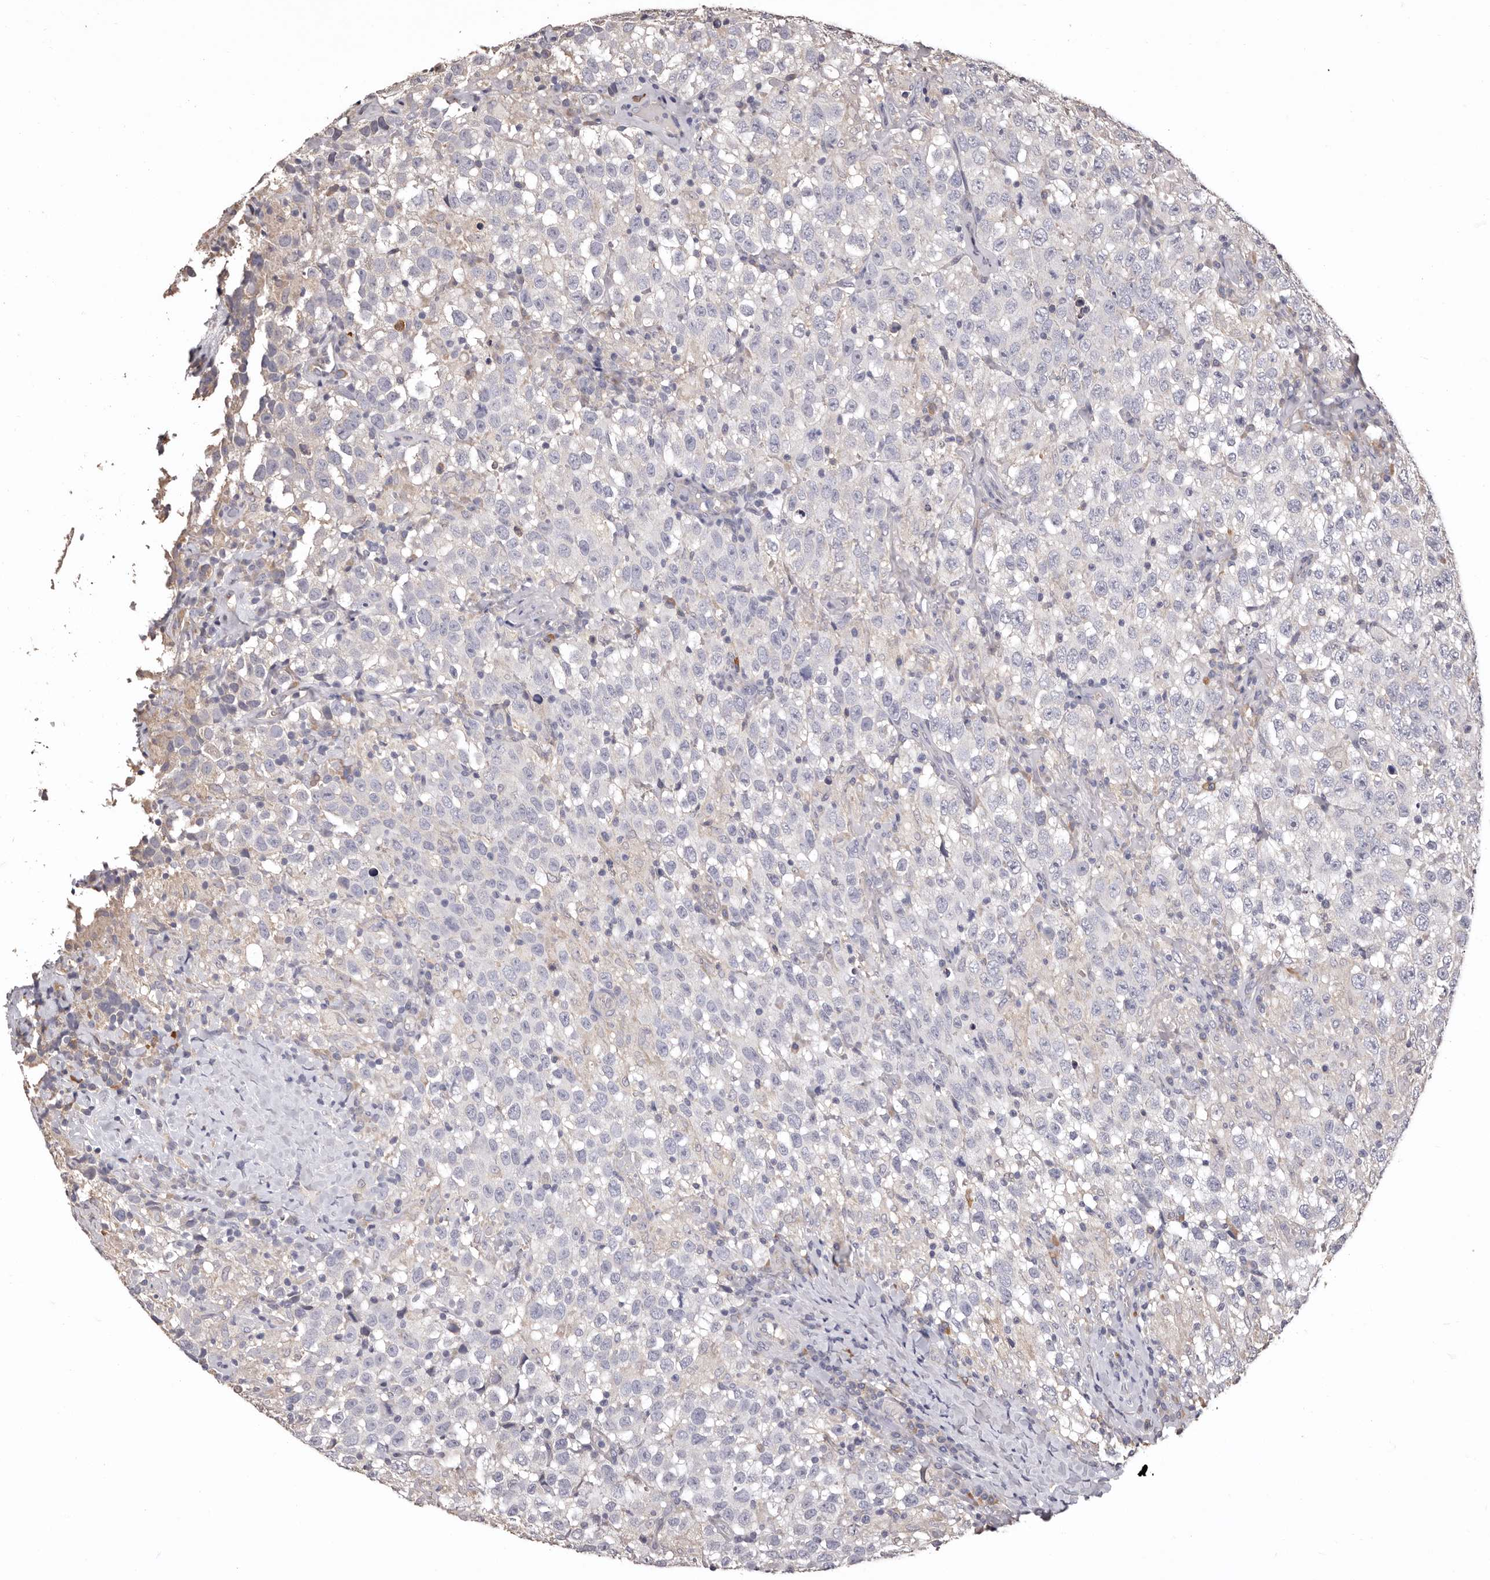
{"staining": {"intensity": "negative", "quantity": "none", "location": "none"}, "tissue": "testis cancer", "cell_type": "Tumor cells", "image_type": "cancer", "snomed": [{"axis": "morphology", "description": "Seminoma, NOS"}, {"axis": "topography", "description": "Testis"}], "caption": "The micrograph shows no significant staining in tumor cells of testis cancer (seminoma).", "gene": "ETNK1", "patient": {"sex": "male", "age": 41}}